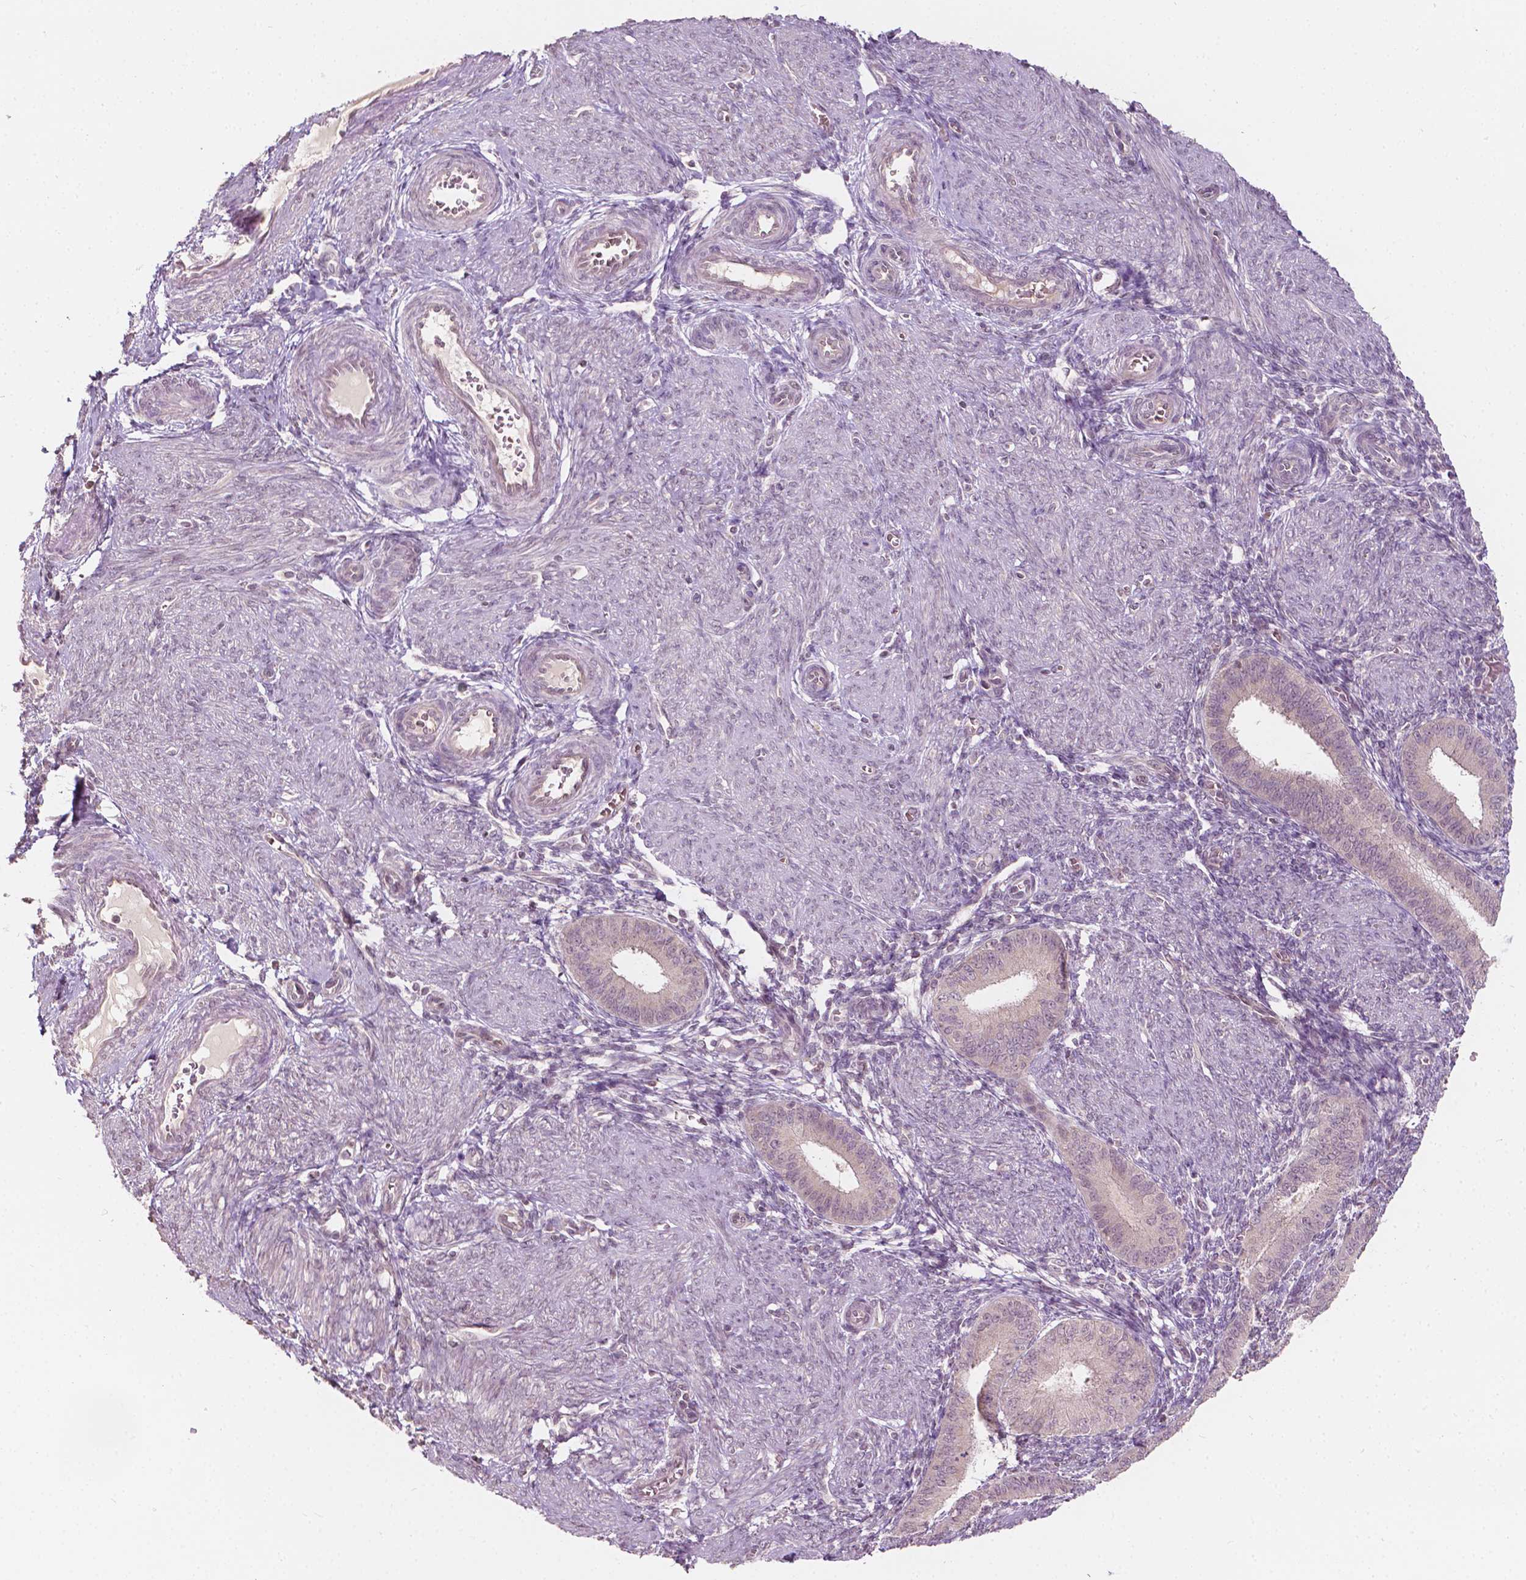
{"staining": {"intensity": "negative", "quantity": "none", "location": "none"}, "tissue": "endometrium", "cell_type": "Cells in endometrial stroma", "image_type": "normal", "snomed": [{"axis": "morphology", "description": "Normal tissue, NOS"}, {"axis": "topography", "description": "Endometrium"}], "caption": "The photomicrograph demonstrates no staining of cells in endometrial stroma in unremarkable endometrium.", "gene": "NOS1AP", "patient": {"sex": "female", "age": 39}}